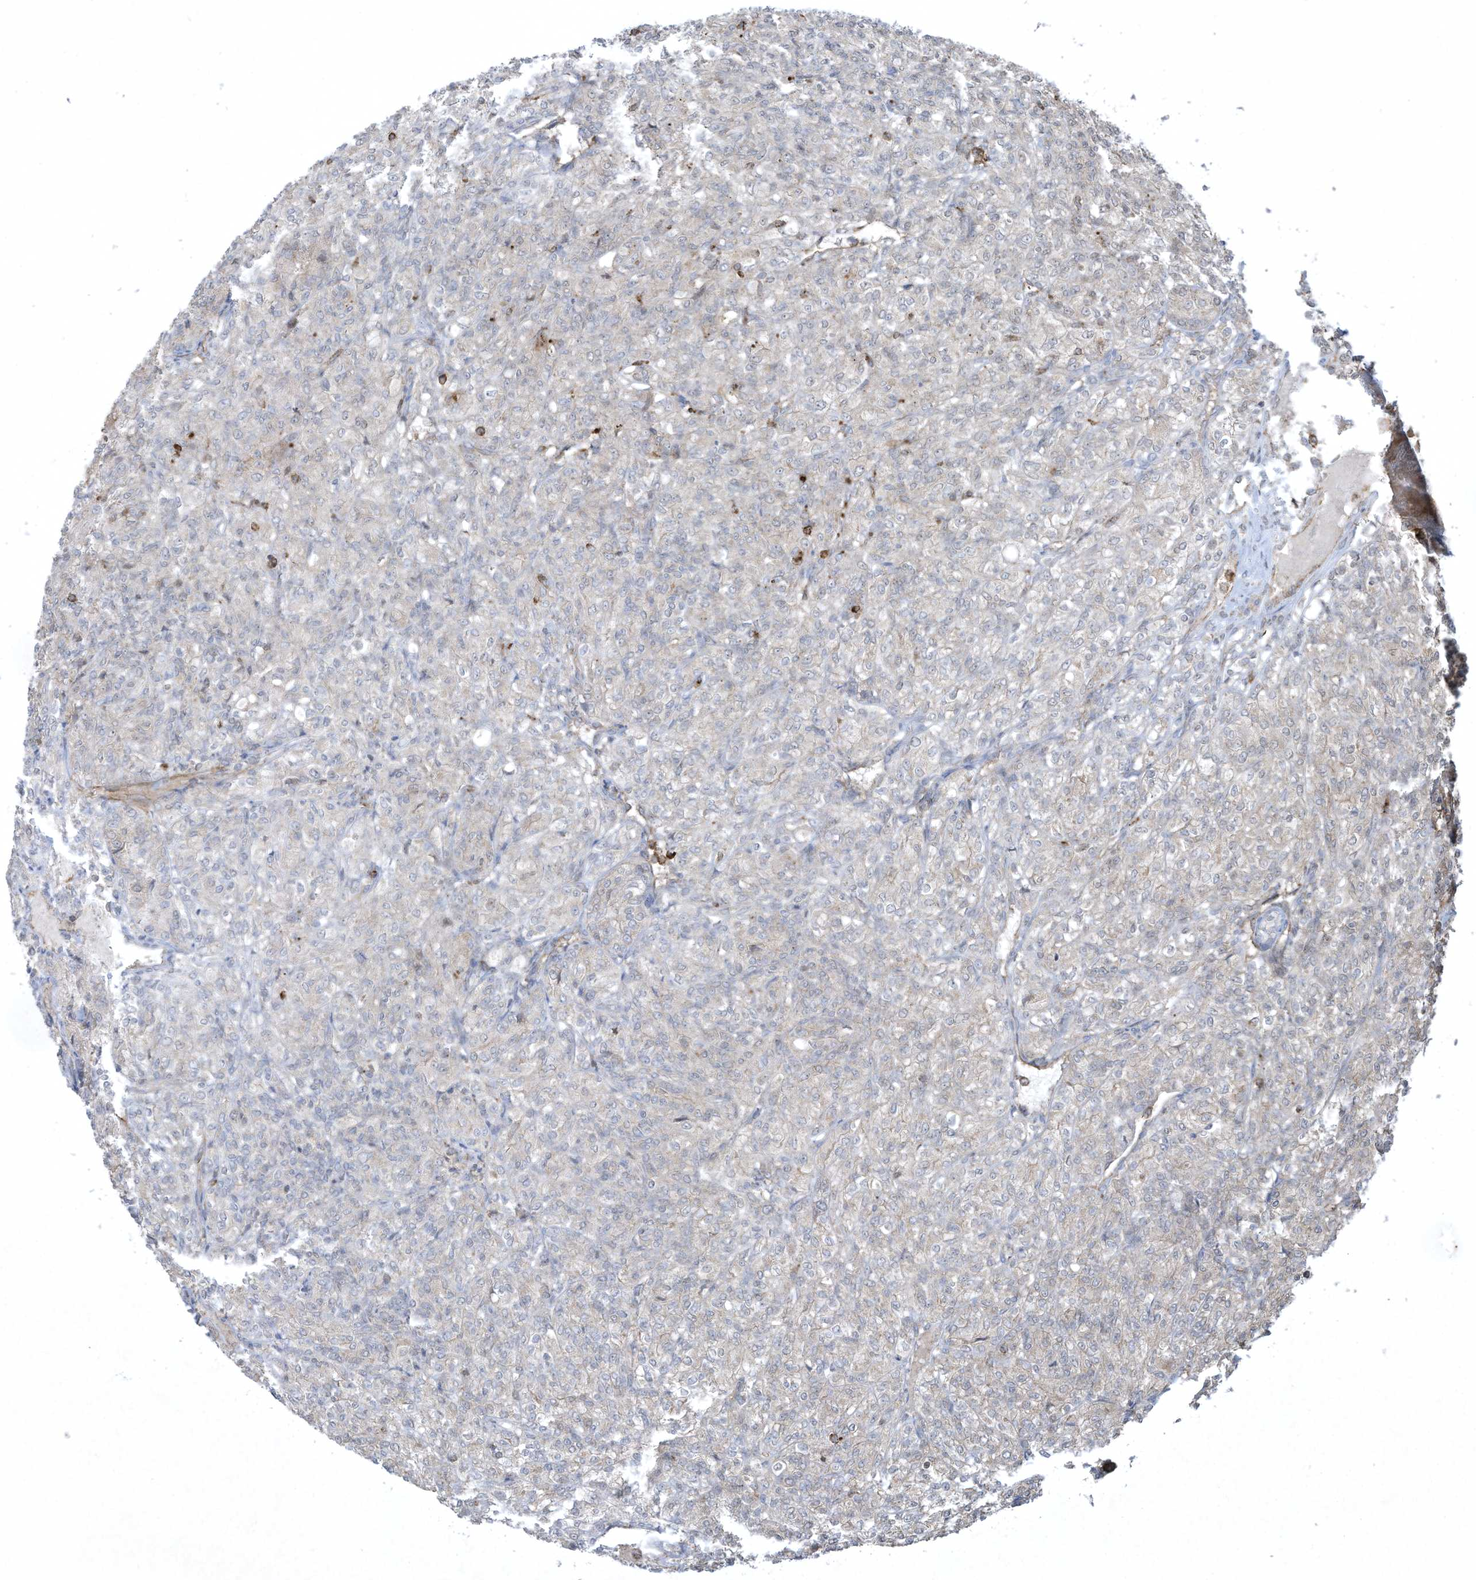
{"staining": {"intensity": "negative", "quantity": "none", "location": "none"}, "tissue": "renal cancer", "cell_type": "Tumor cells", "image_type": "cancer", "snomed": [{"axis": "morphology", "description": "Adenocarcinoma, NOS"}, {"axis": "topography", "description": "Kidney"}], "caption": "IHC image of neoplastic tissue: renal cancer stained with DAB exhibits no significant protein staining in tumor cells.", "gene": "CHRNA4", "patient": {"sex": "male", "age": 77}}